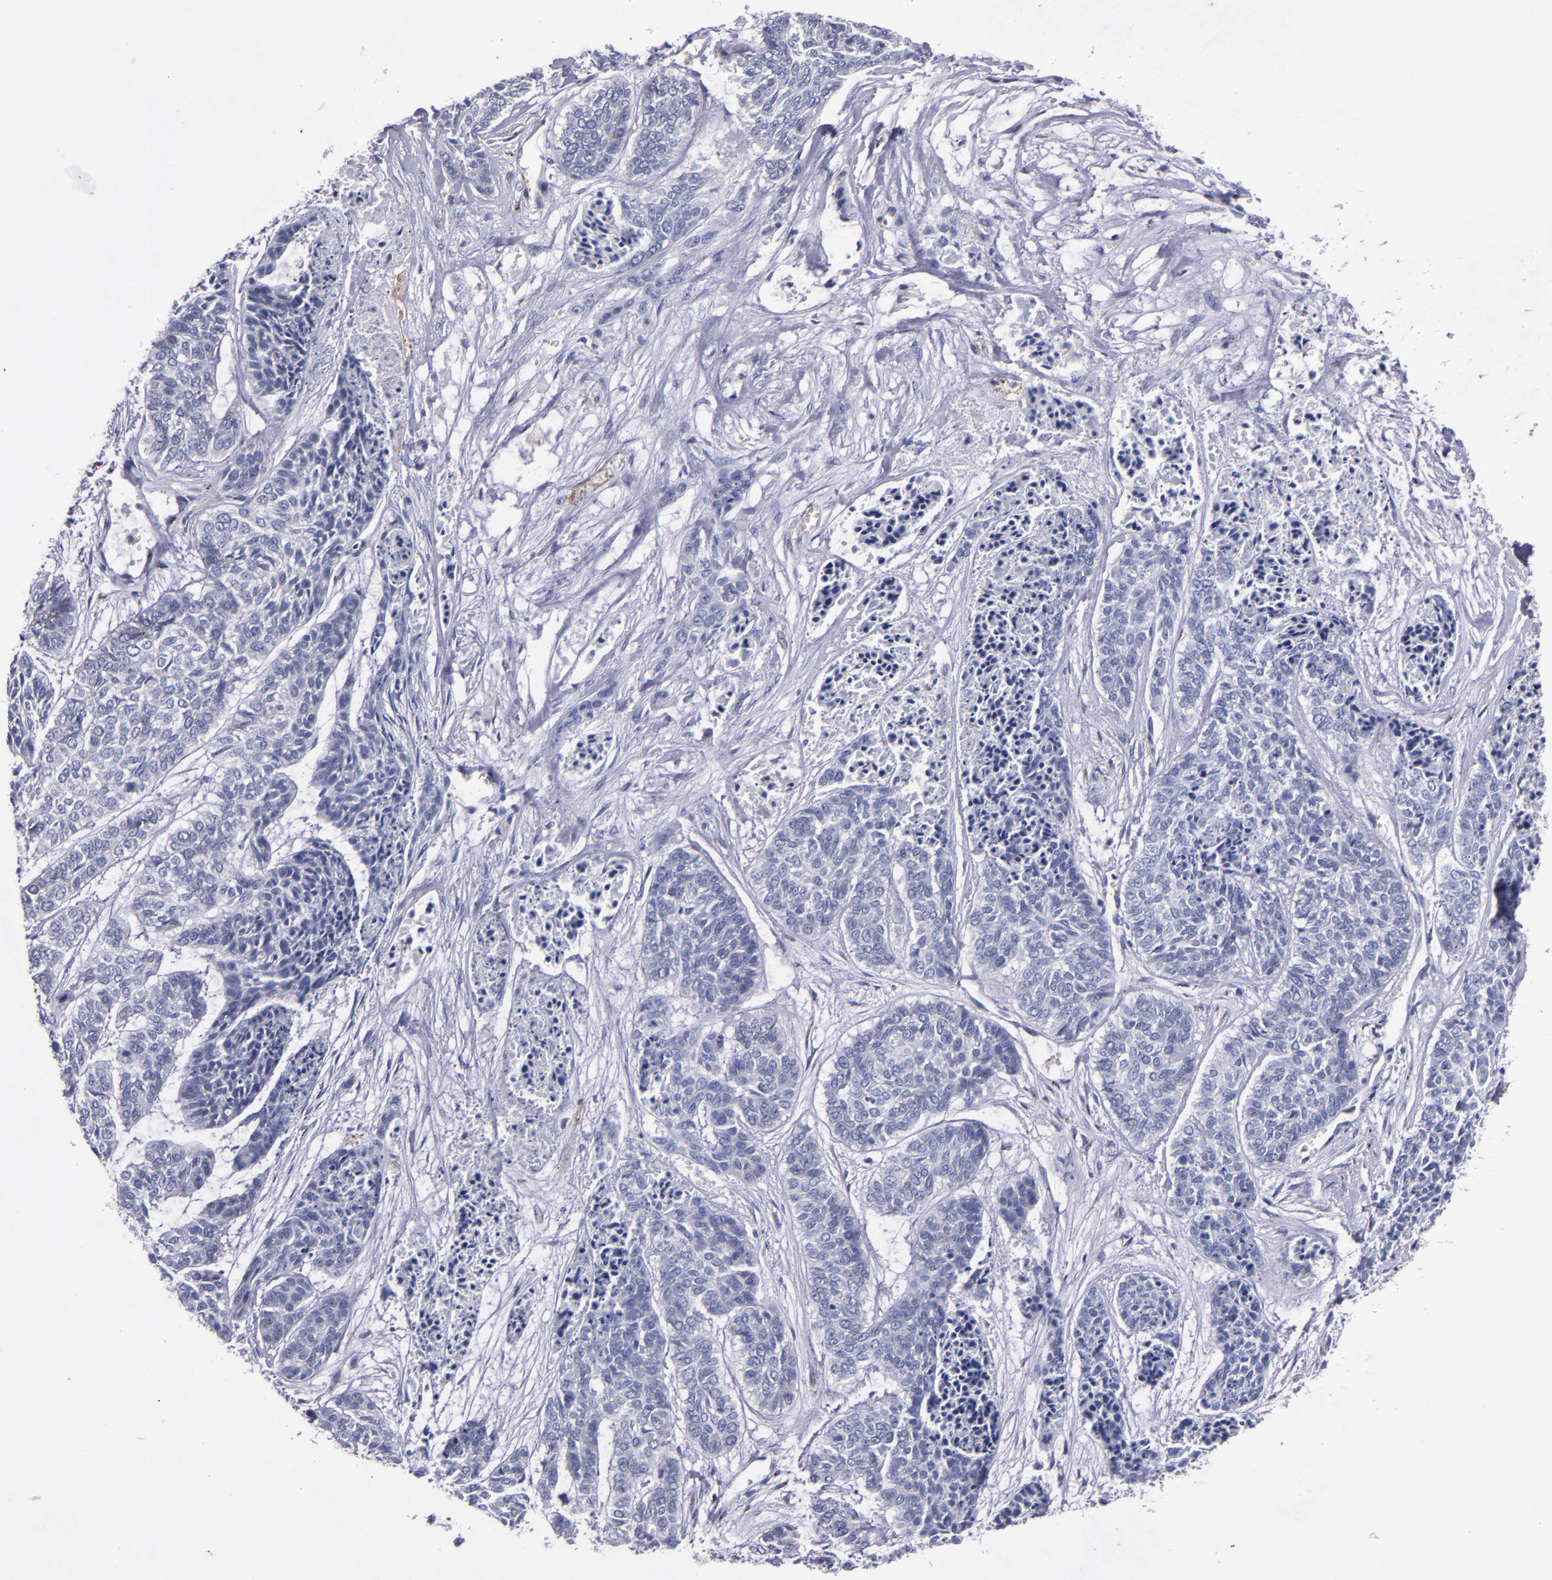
{"staining": {"intensity": "negative", "quantity": "none", "location": "none"}, "tissue": "skin cancer", "cell_type": "Tumor cells", "image_type": "cancer", "snomed": [{"axis": "morphology", "description": "Basal cell carcinoma"}, {"axis": "topography", "description": "Skin"}], "caption": "High magnification brightfield microscopy of skin basal cell carcinoma stained with DAB (brown) and counterstained with hematoxylin (blue): tumor cells show no significant expression.", "gene": "RAB41", "patient": {"sex": "female", "age": 64}}